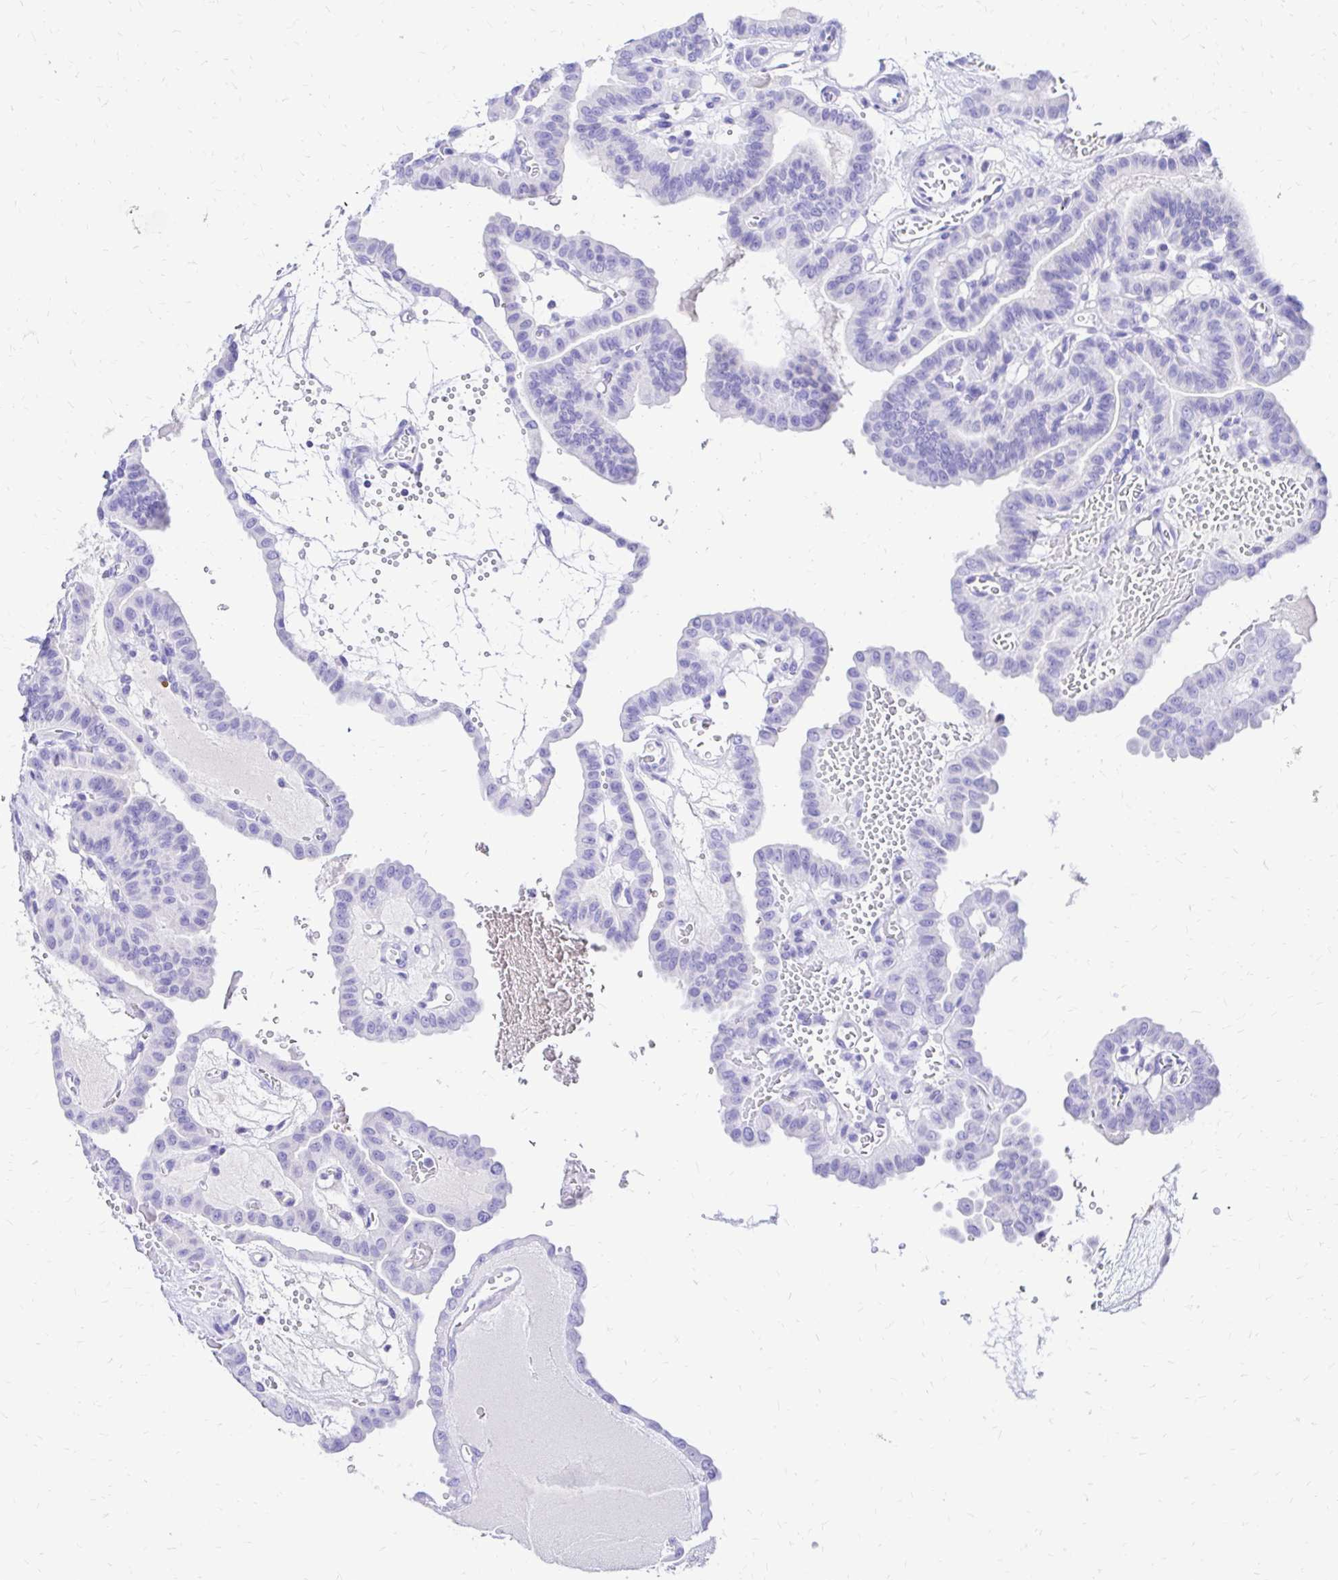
{"staining": {"intensity": "negative", "quantity": "none", "location": "none"}, "tissue": "thyroid cancer", "cell_type": "Tumor cells", "image_type": "cancer", "snomed": [{"axis": "morphology", "description": "Papillary adenocarcinoma, NOS"}, {"axis": "topography", "description": "Thyroid gland"}], "caption": "Immunohistochemical staining of thyroid cancer (papillary adenocarcinoma) reveals no significant staining in tumor cells. Nuclei are stained in blue.", "gene": "S100G", "patient": {"sex": "male", "age": 87}}